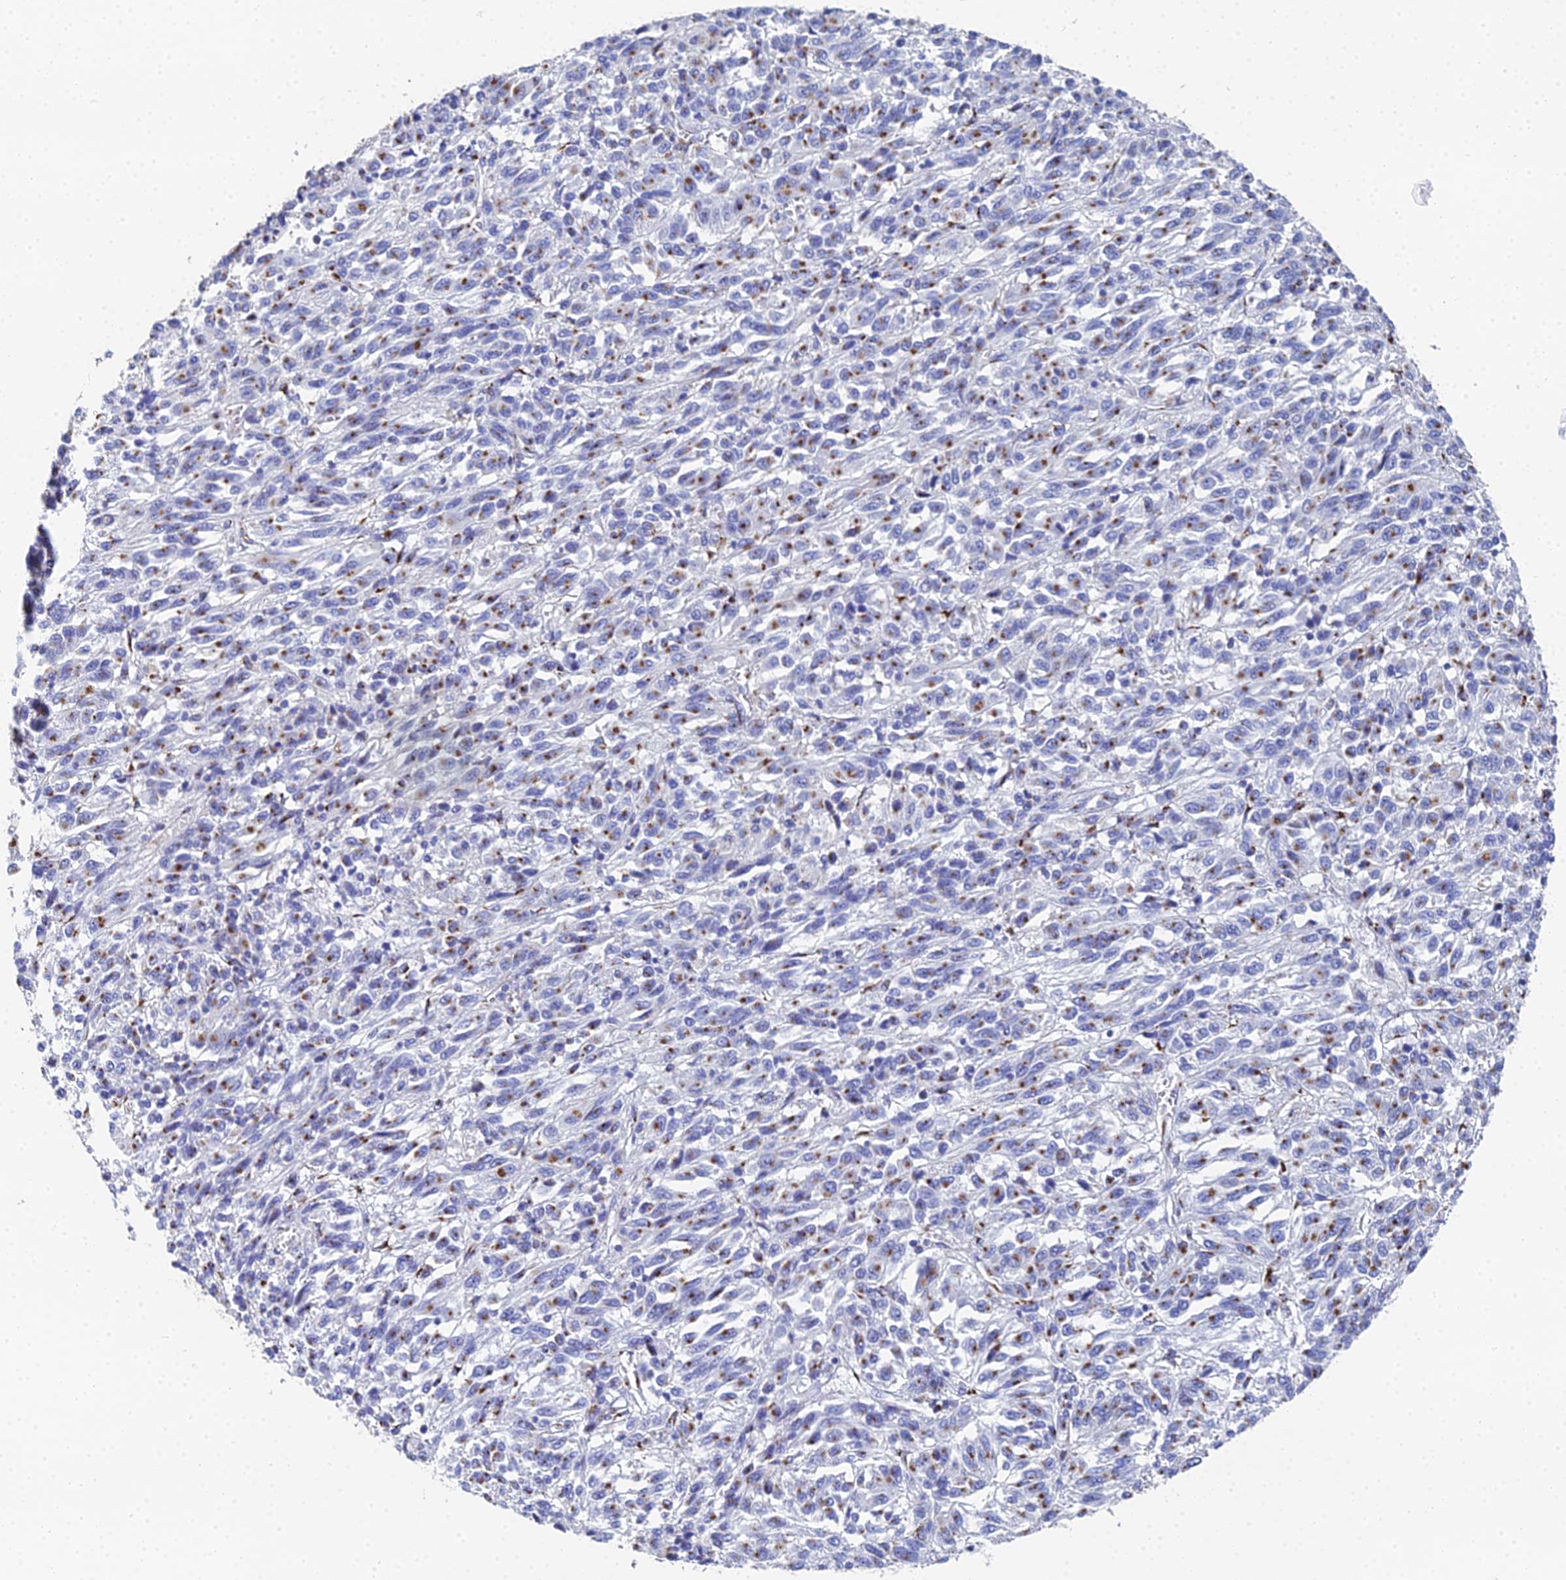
{"staining": {"intensity": "moderate", "quantity": ">75%", "location": "cytoplasmic/membranous"}, "tissue": "melanoma", "cell_type": "Tumor cells", "image_type": "cancer", "snomed": [{"axis": "morphology", "description": "Malignant melanoma, Metastatic site"}, {"axis": "topography", "description": "Lung"}], "caption": "Melanoma was stained to show a protein in brown. There is medium levels of moderate cytoplasmic/membranous staining in about >75% of tumor cells.", "gene": "ENSG00000268674", "patient": {"sex": "male", "age": 64}}